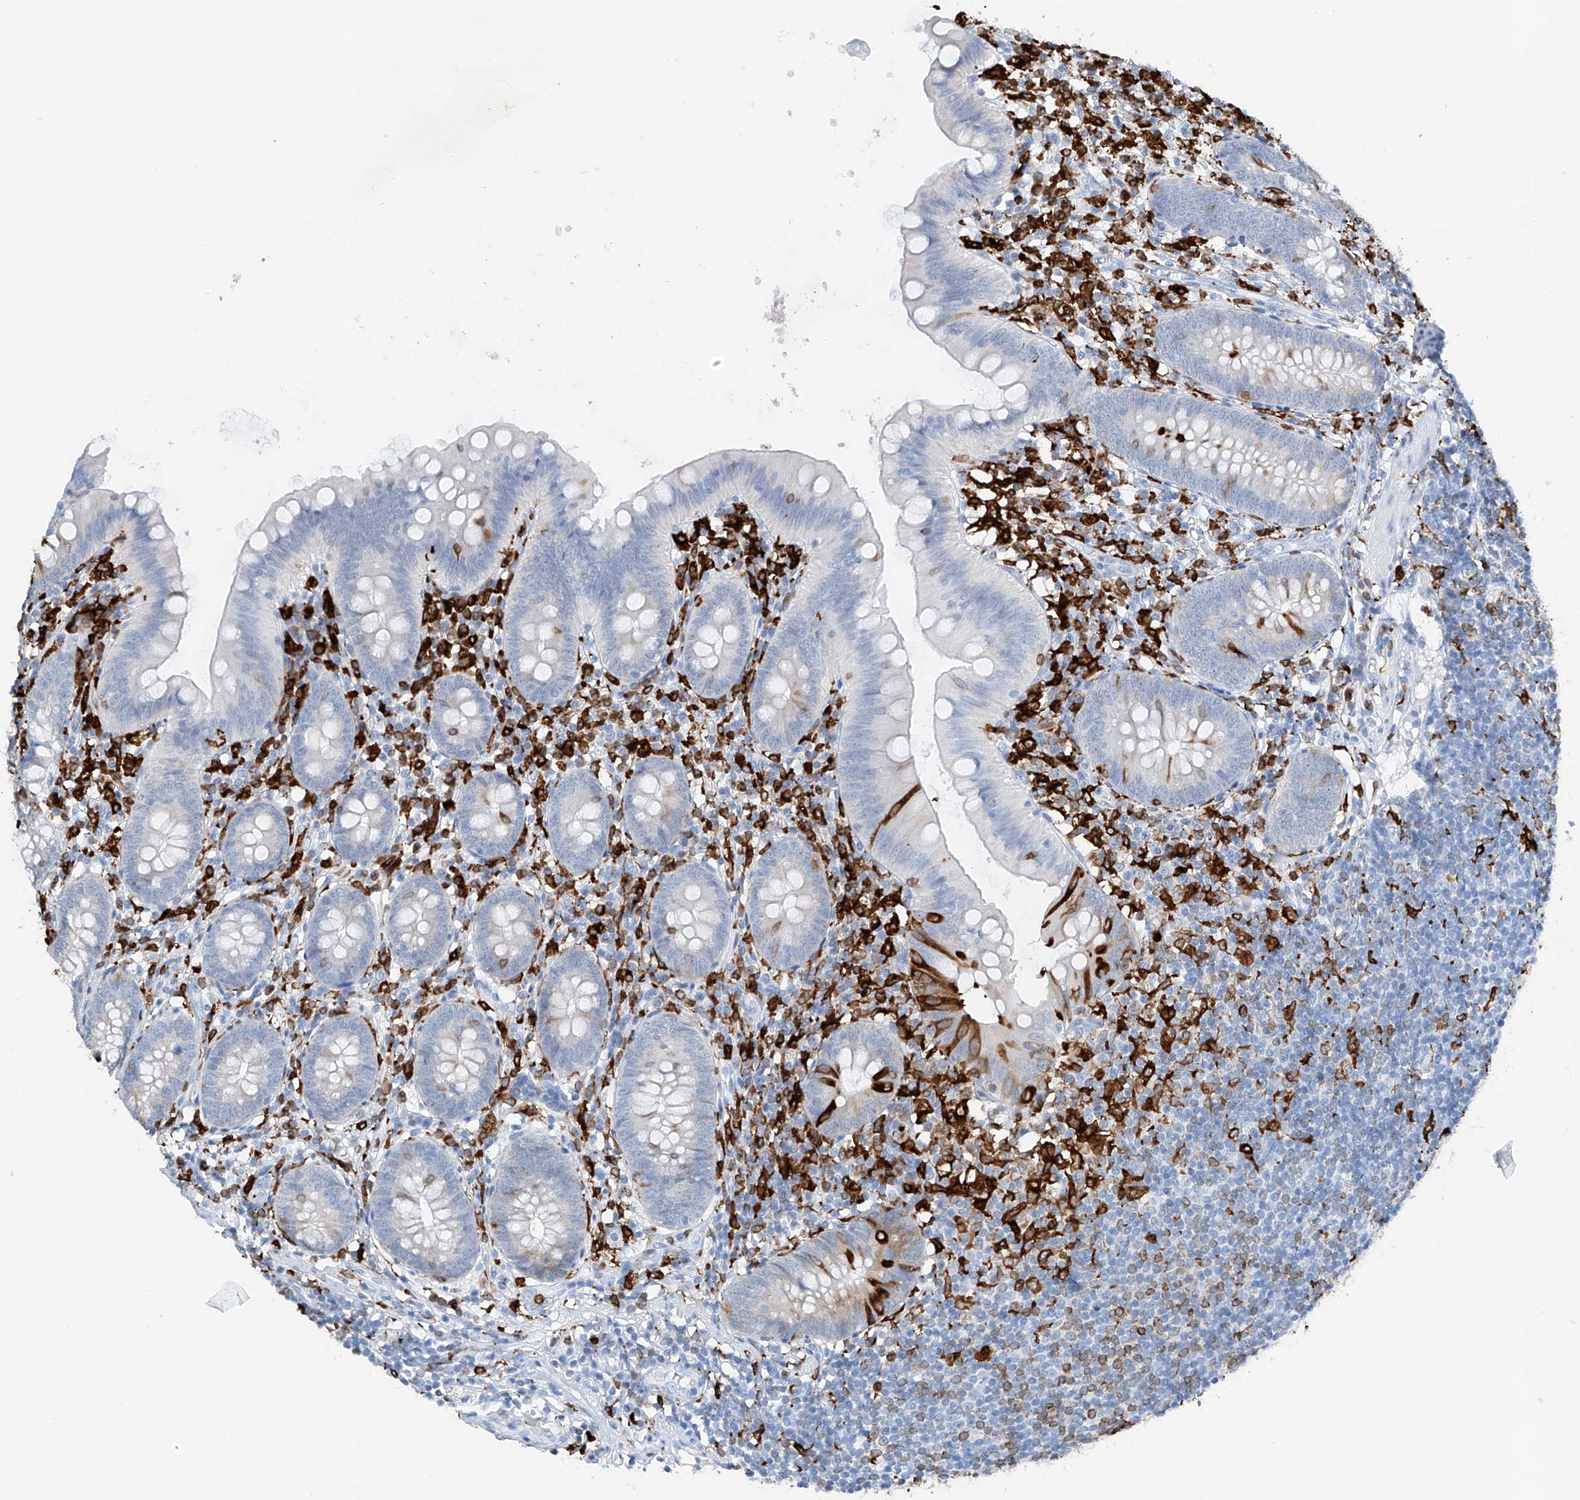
{"staining": {"intensity": "negative", "quantity": "none", "location": "none"}, "tissue": "appendix", "cell_type": "Glandular cells", "image_type": "normal", "snomed": [{"axis": "morphology", "description": "Normal tissue, NOS"}, {"axis": "topography", "description": "Appendix"}], "caption": "High magnification brightfield microscopy of benign appendix stained with DAB (brown) and counterstained with hematoxylin (blue): glandular cells show no significant staining. (DAB (3,3'-diaminobenzidine) immunohistochemistry (IHC), high magnification).", "gene": "TBXAS1", "patient": {"sex": "female", "age": 62}}